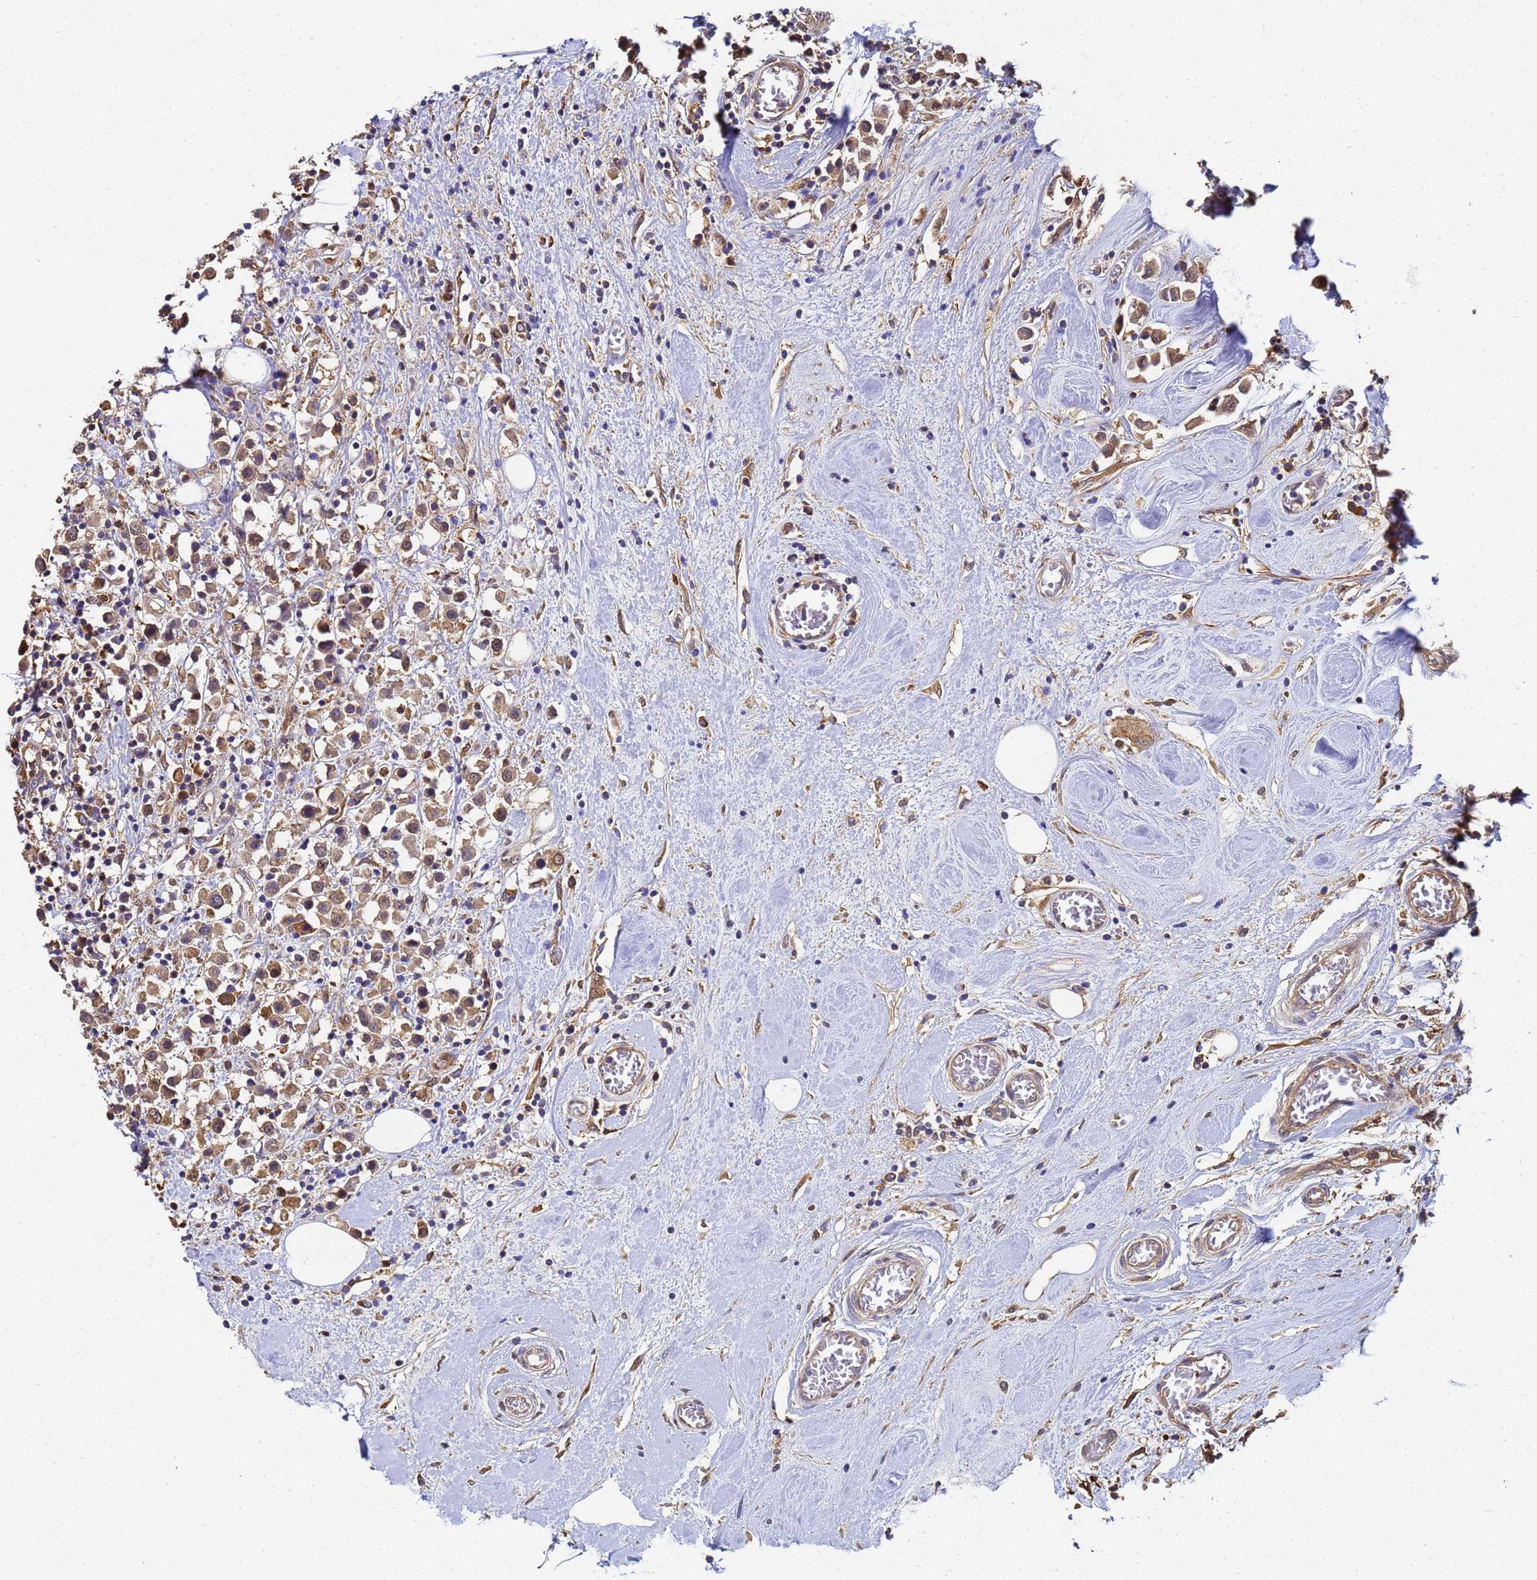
{"staining": {"intensity": "moderate", "quantity": ">75%", "location": "cytoplasmic/membranous"}, "tissue": "breast cancer", "cell_type": "Tumor cells", "image_type": "cancer", "snomed": [{"axis": "morphology", "description": "Duct carcinoma"}, {"axis": "topography", "description": "Breast"}], "caption": "Immunohistochemical staining of breast invasive ductal carcinoma displays medium levels of moderate cytoplasmic/membranous positivity in approximately >75% of tumor cells. (DAB (3,3'-diaminobenzidine) IHC, brown staining for protein, blue staining for nuclei).", "gene": "NME1-NME2", "patient": {"sex": "female", "age": 61}}